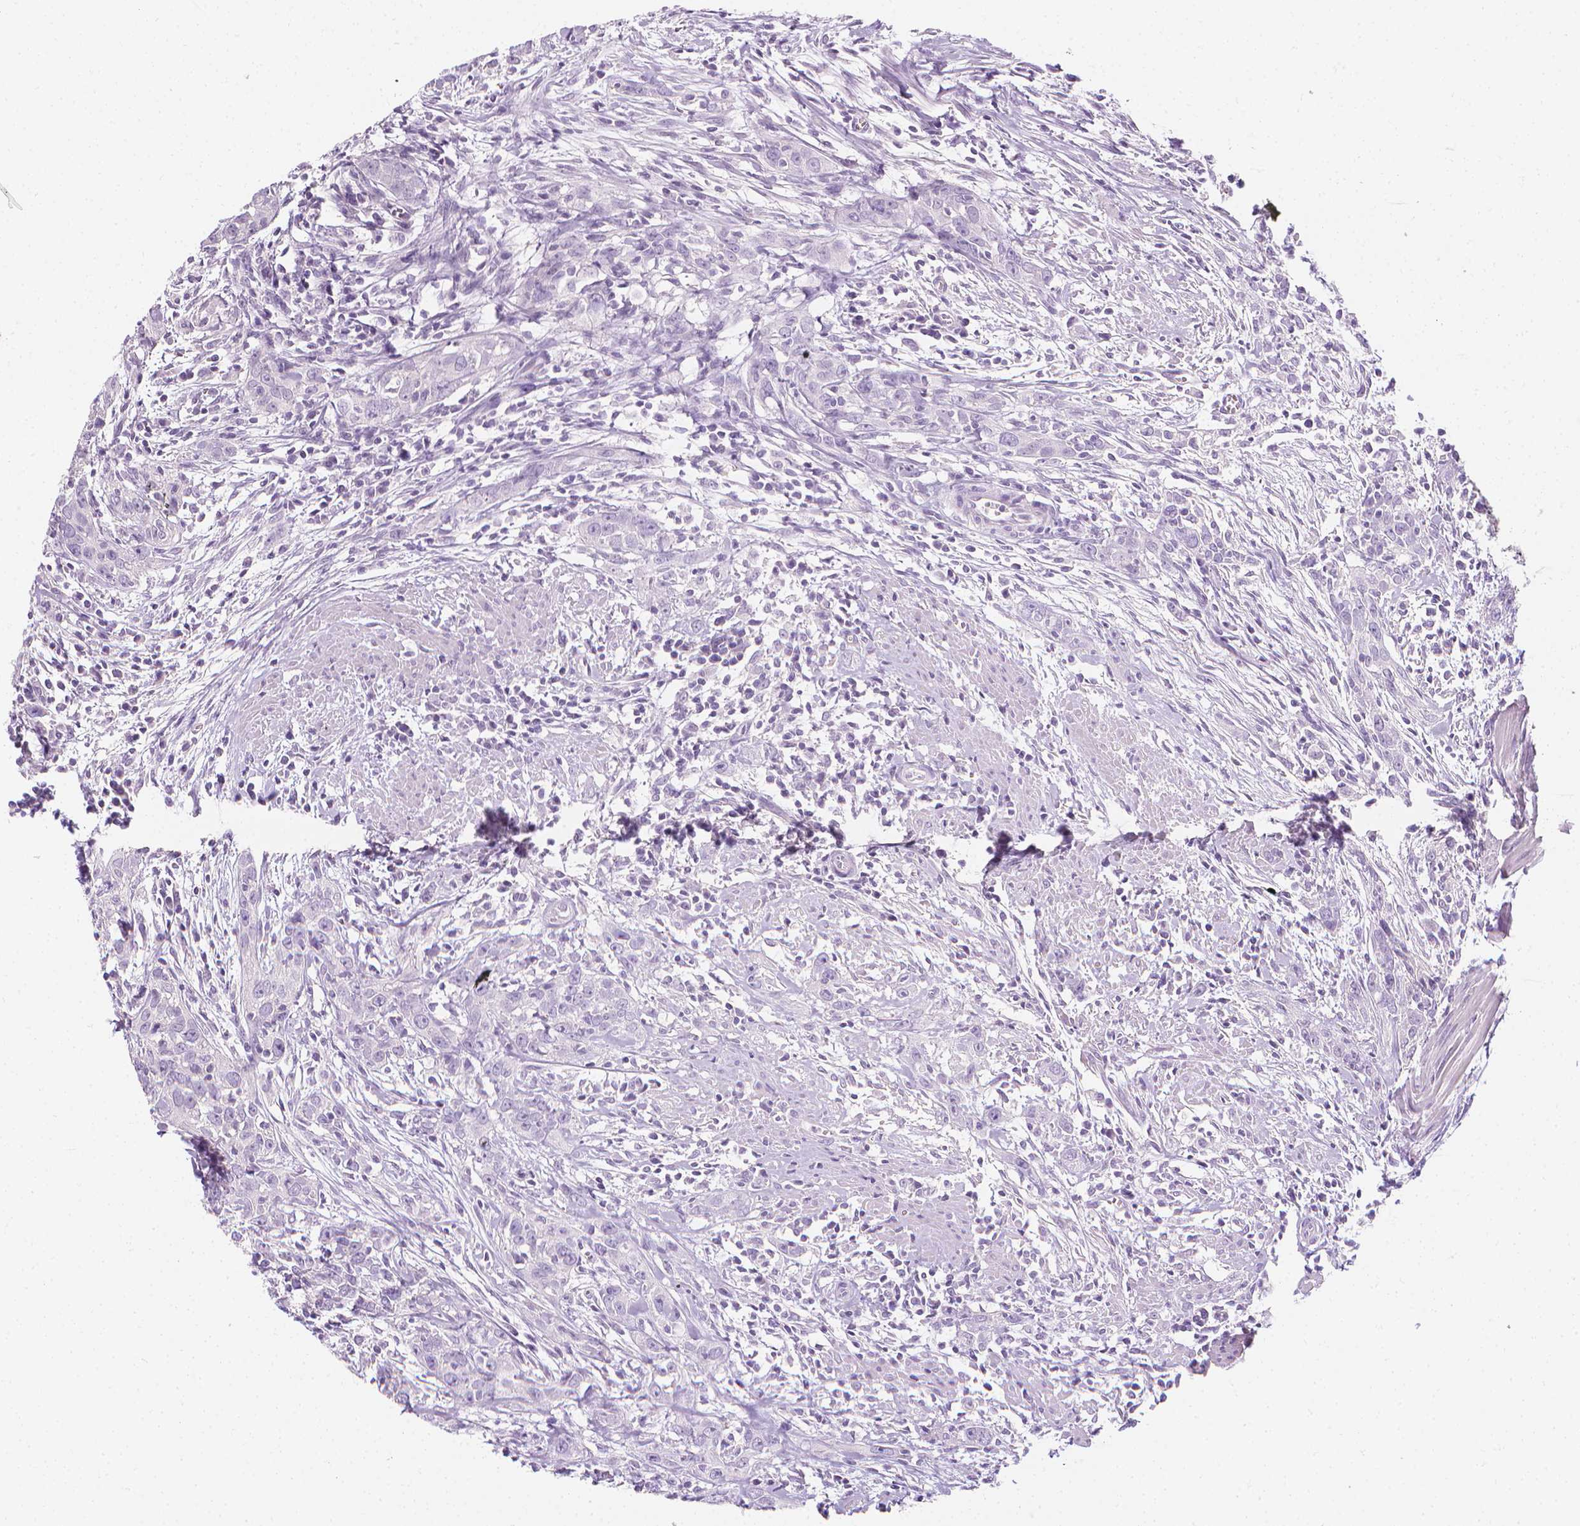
{"staining": {"intensity": "negative", "quantity": "none", "location": "none"}, "tissue": "urothelial cancer", "cell_type": "Tumor cells", "image_type": "cancer", "snomed": [{"axis": "morphology", "description": "Urothelial carcinoma, High grade"}, {"axis": "topography", "description": "Urinary bladder"}], "caption": "Immunohistochemical staining of urothelial cancer displays no significant expression in tumor cells. (DAB (3,3'-diaminobenzidine) immunohistochemistry visualized using brightfield microscopy, high magnification).", "gene": "DCAF8L1", "patient": {"sex": "male", "age": 83}}